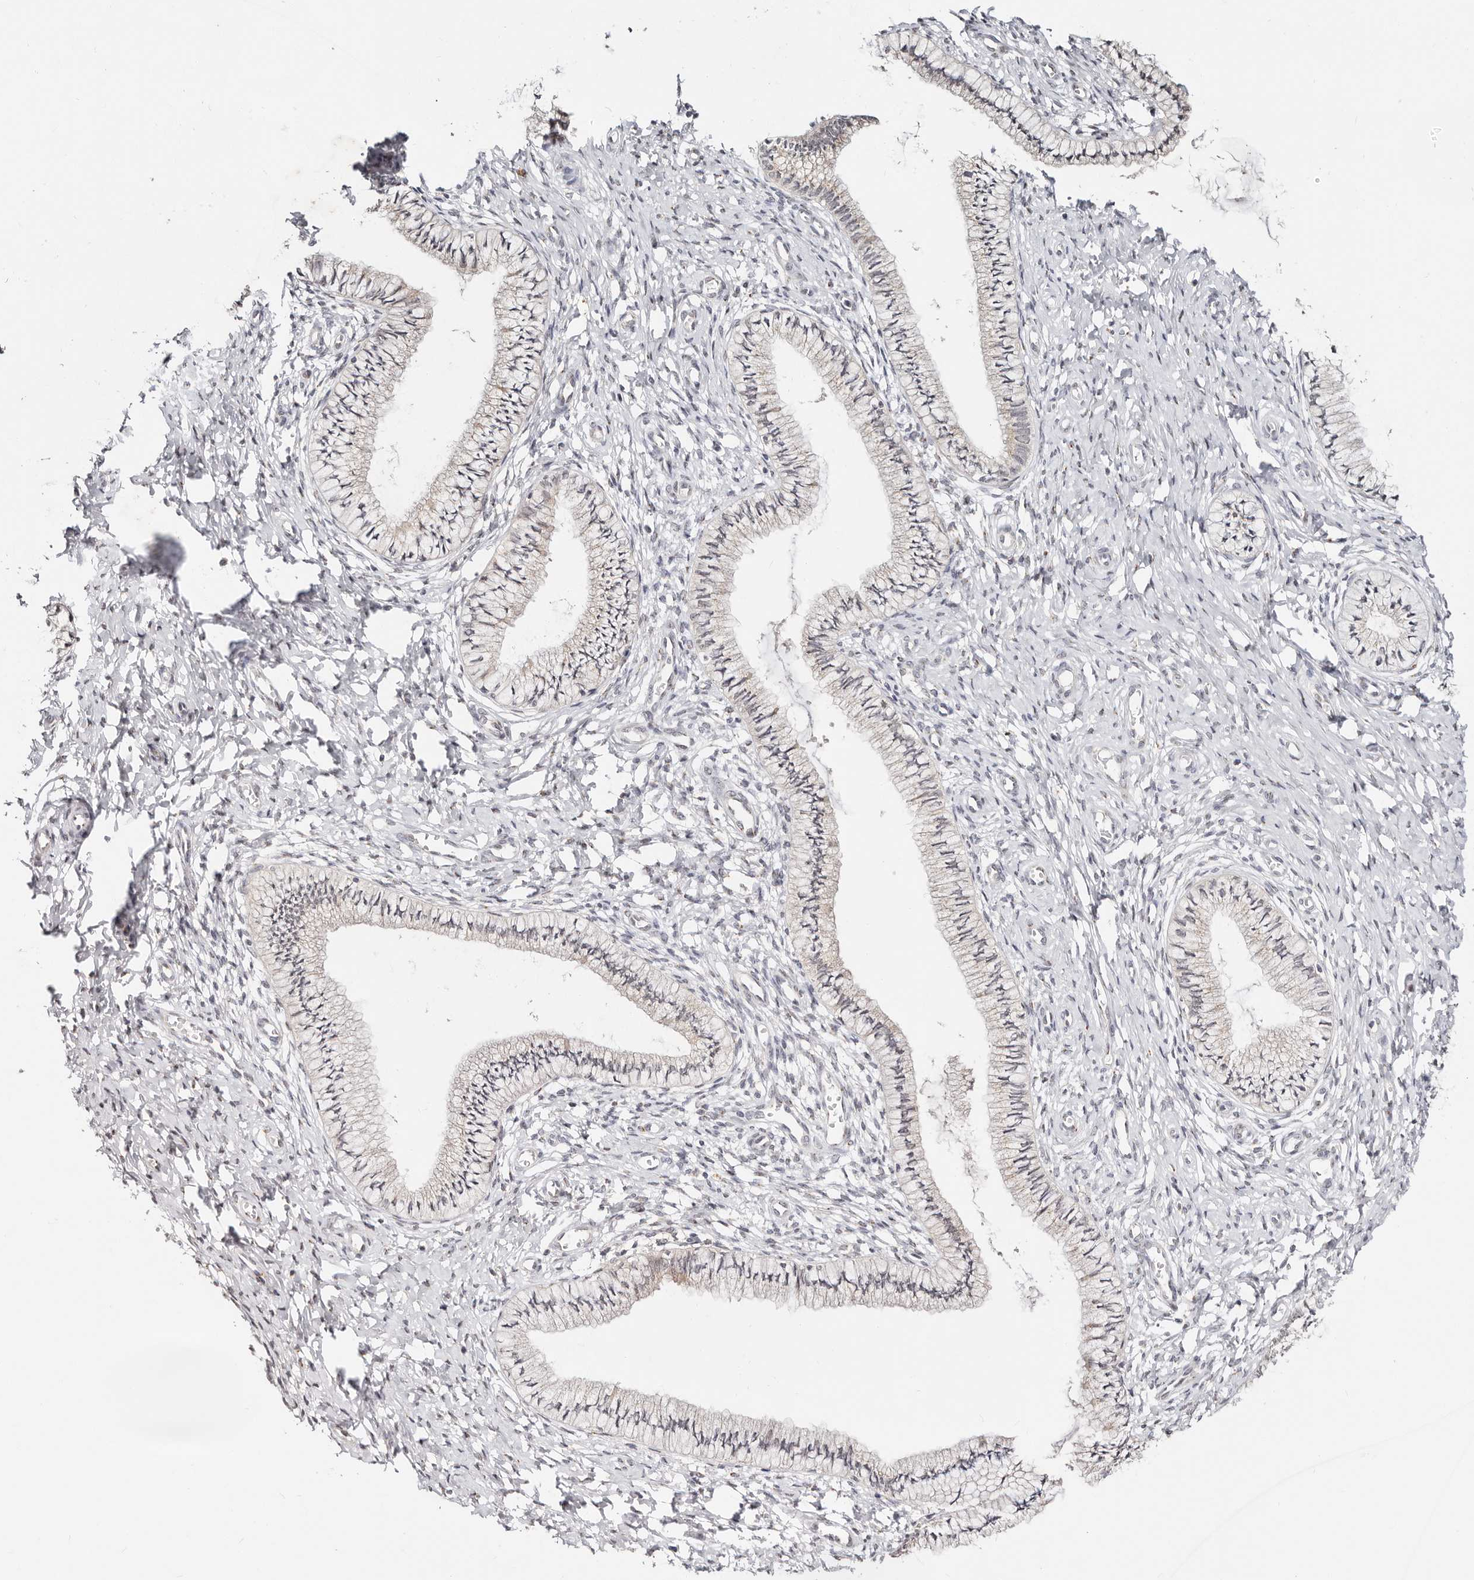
{"staining": {"intensity": "negative", "quantity": "none", "location": "none"}, "tissue": "cervix", "cell_type": "Glandular cells", "image_type": "normal", "snomed": [{"axis": "morphology", "description": "Normal tissue, NOS"}, {"axis": "topography", "description": "Cervix"}], "caption": "Glandular cells show no significant protein expression in normal cervix. (DAB (3,3'-diaminobenzidine) immunohistochemistry (IHC), high magnification).", "gene": "VIPAS39", "patient": {"sex": "female", "age": 36}}